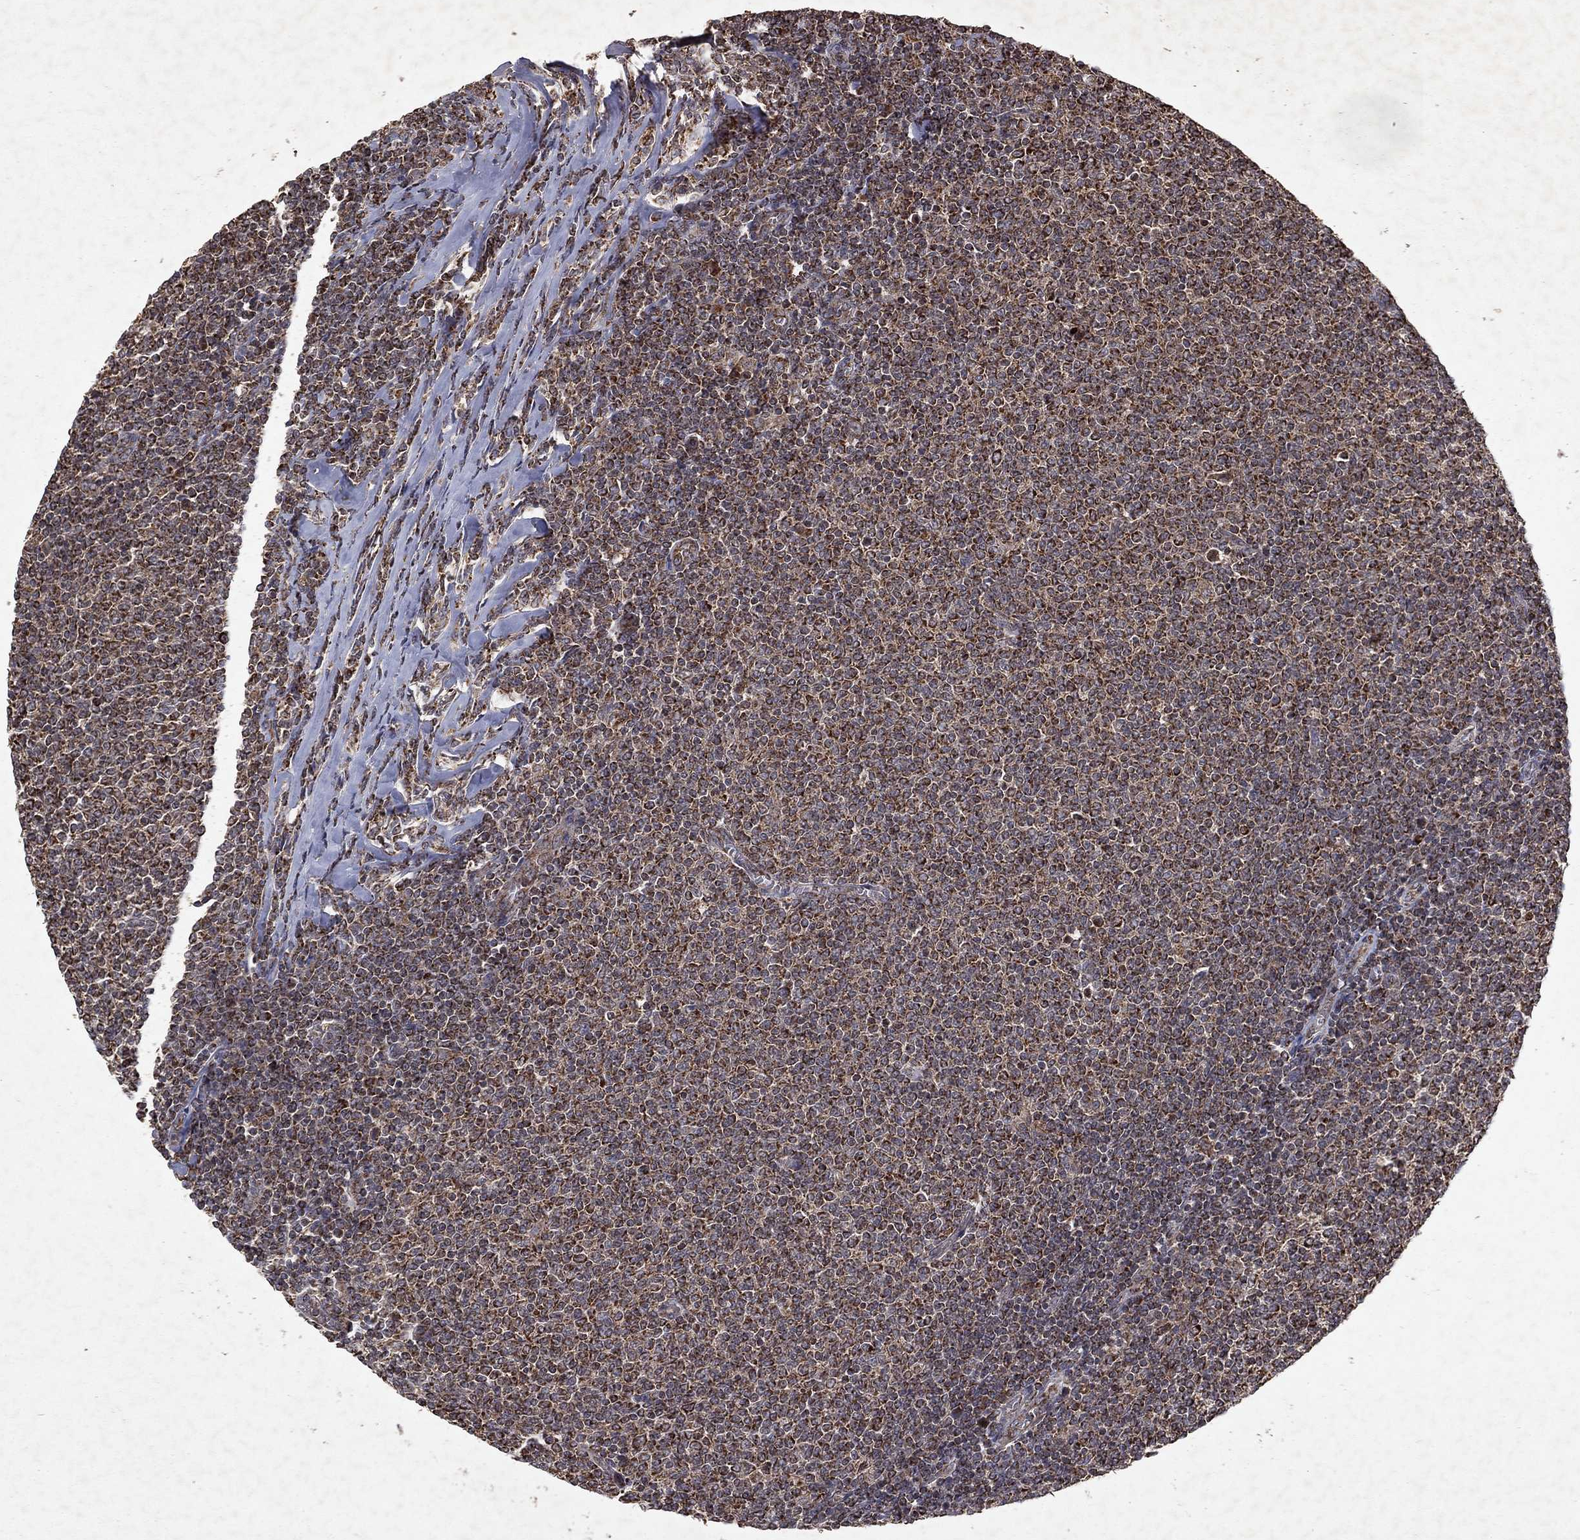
{"staining": {"intensity": "strong", "quantity": ">75%", "location": "cytoplasmic/membranous"}, "tissue": "lymphoma", "cell_type": "Tumor cells", "image_type": "cancer", "snomed": [{"axis": "morphology", "description": "Malignant lymphoma, non-Hodgkin's type, Low grade"}, {"axis": "topography", "description": "Lymph node"}], "caption": "Low-grade malignant lymphoma, non-Hodgkin's type stained with a brown dye exhibits strong cytoplasmic/membranous positive positivity in about >75% of tumor cells.", "gene": "PYROXD2", "patient": {"sex": "male", "age": 52}}